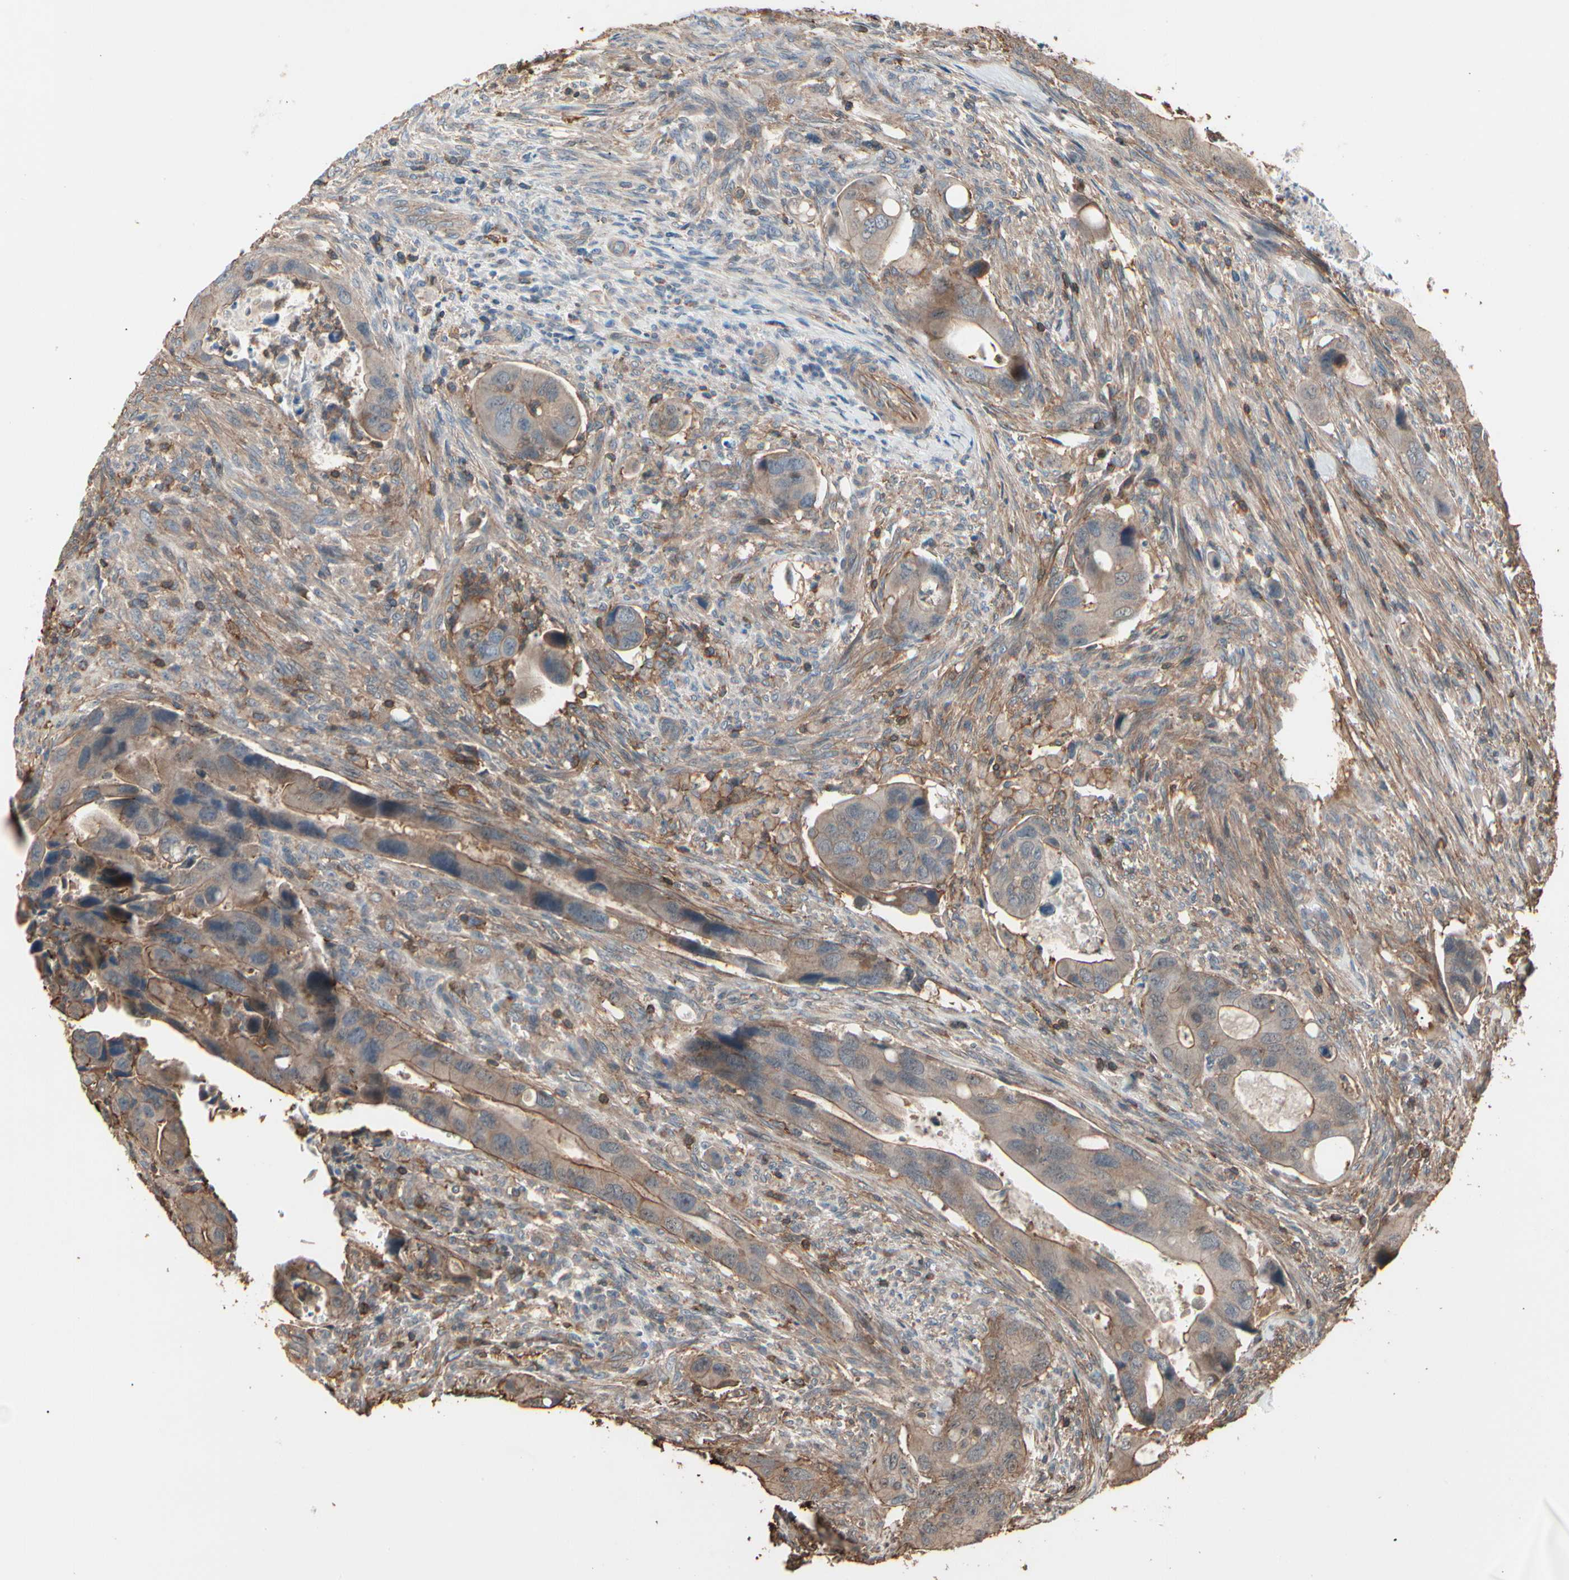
{"staining": {"intensity": "weak", "quantity": ">75%", "location": "cytoplasmic/membranous"}, "tissue": "colorectal cancer", "cell_type": "Tumor cells", "image_type": "cancer", "snomed": [{"axis": "morphology", "description": "Adenocarcinoma, NOS"}, {"axis": "topography", "description": "Rectum"}], "caption": "A low amount of weak cytoplasmic/membranous staining is present in approximately >75% of tumor cells in adenocarcinoma (colorectal) tissue.", "gene": "MAPK13", "patient": {"sex": "female", "age": 57}}